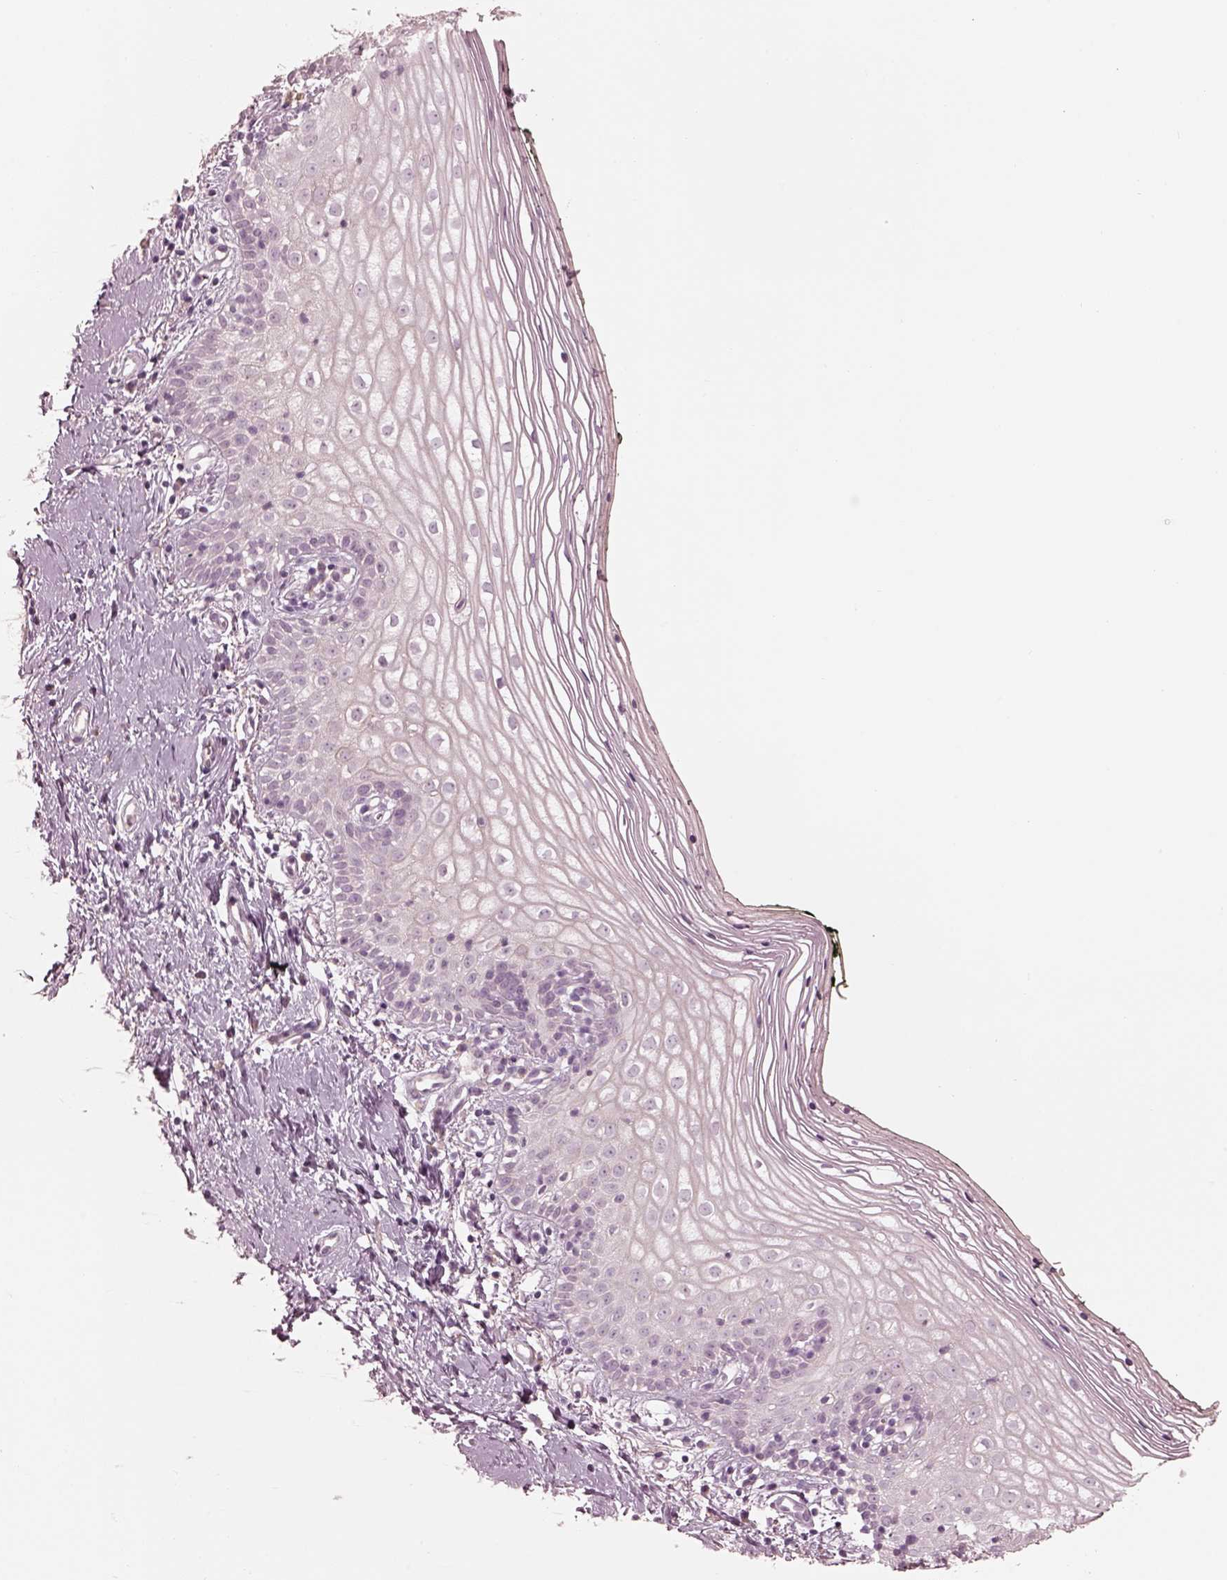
{"staining": {"intensity": "negative", "quantity": "none", "location": "none"}, "tissue": "vagina", "cell_type": "Squamous epithelial cells", "image_type": "normal", "snomed": [{"axis": "morphology", "description": "Normal tissue, NOS"}, {"axis": "topography", "description": "Vagina"}], "caption": "Protein analysis of benign vagina demonstrates no significant expression in squamous epithelial cells. The staining was performed using DAB (3,3'-diaminobenzidine) to visualize the protein expression in brown, while the nuclei were stained in blue with hematoxylin (Magnification: 20x).", "gene": "ANKLE1", "patient": {"sex": "female", "age": 47}}